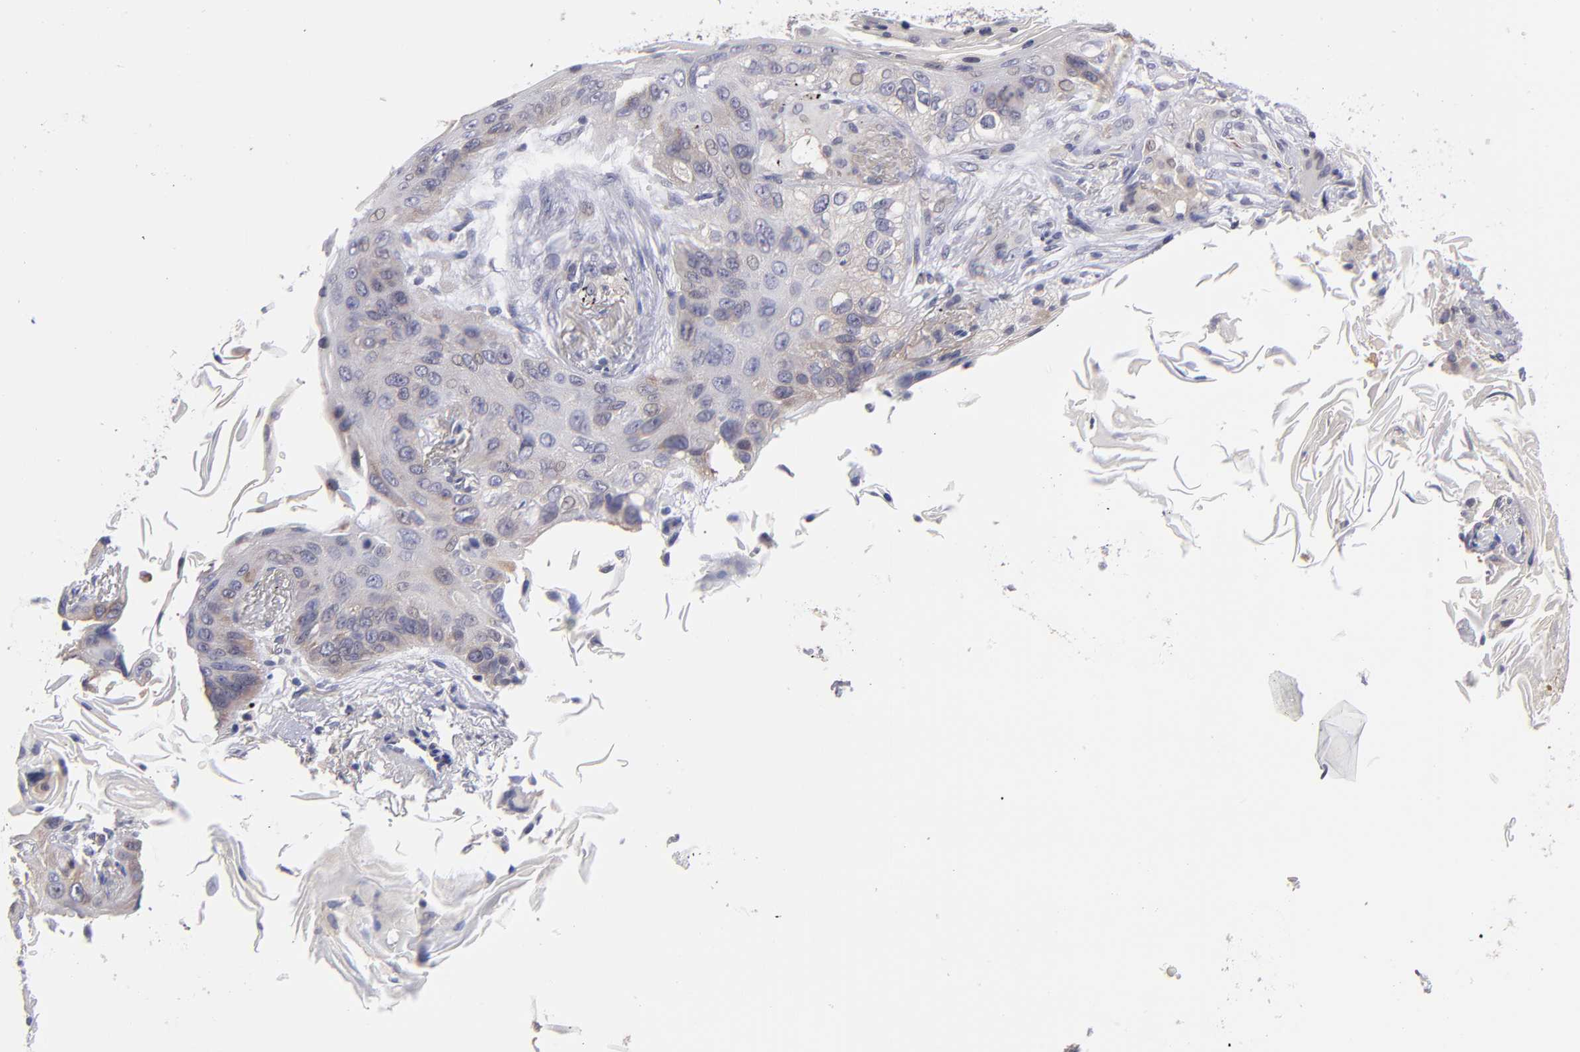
{"staining": {"intensity": "weak", "quantity": "<25%", "location": "cytoplasmic/membranous"}, "tissue": "lung cancer", "cell_type": "Tumor cells", "image_type": "cancer", "snomed": [{"axis": "morphology", "description": "Squamous cell carcinoma, NOS"}, {"axis": "topography", "description": "Lung"}], "caption": "Tumor cells show no significant staining in lung squamous cell carcinoma.", "gene": "EIF3L", "patient": {"sex": "female", "age": 67}}